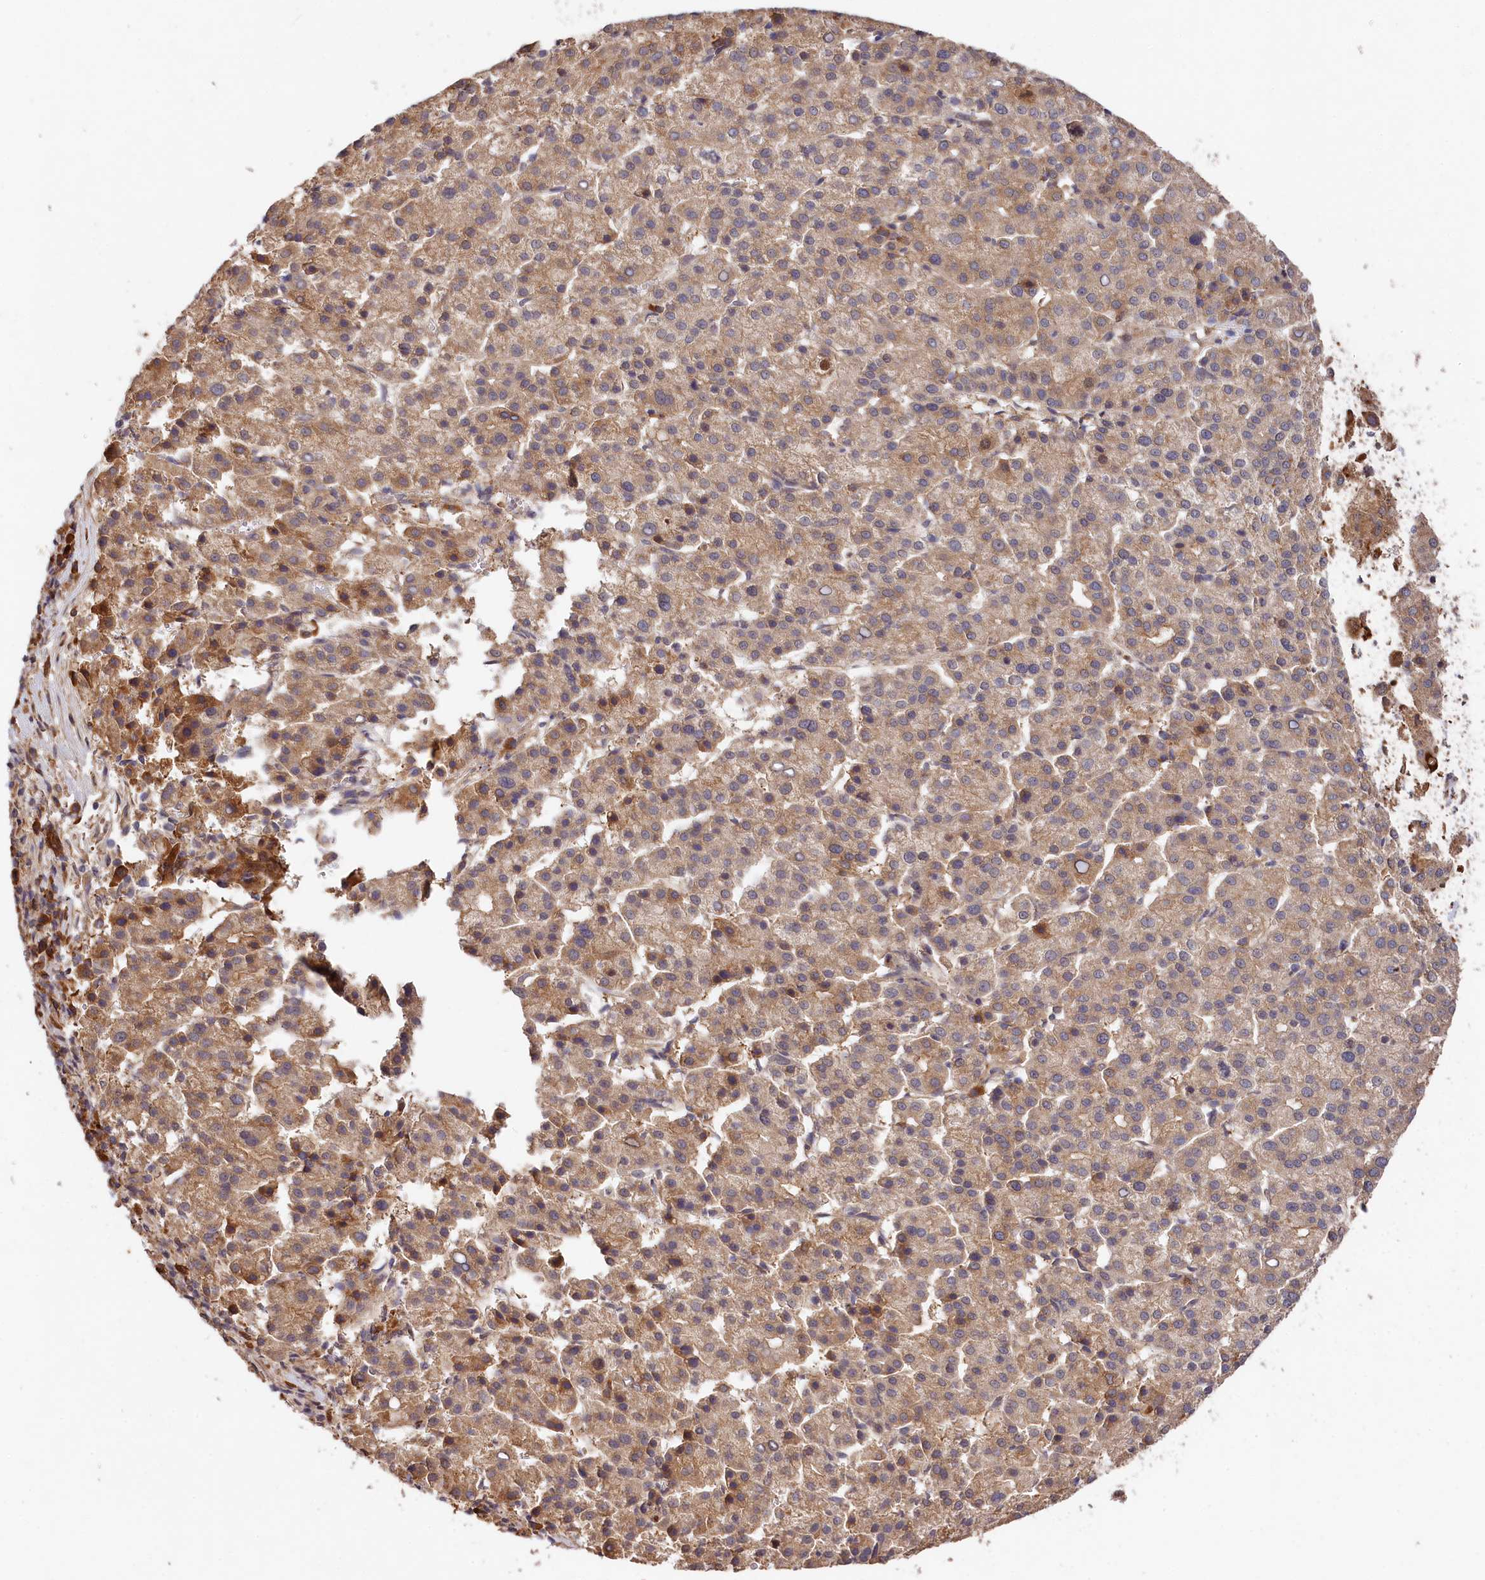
{"staining": {"intensity": "moderate", "quantity": "25%-75%", "location": "cytoplasmic/membranous"}, "tissue": "liver cancer", "cell_type": "Tumor cells", "image_type": "cancer", "snomed": [{"axis": "morphology", "description": "Carcinoma, Hepatocellular, NOS"}, {"axis": "topography", "description": "Liver"}], "caption": "A high-resolution micrograph shows immunohistochemistry staining of liver cancer, which reveals moderate cytoplasmic/membranous staining in about 25%-75% of tumor cells.", "gene": "MCF2L2", "patient": {"sex": "female", "age": 58}}